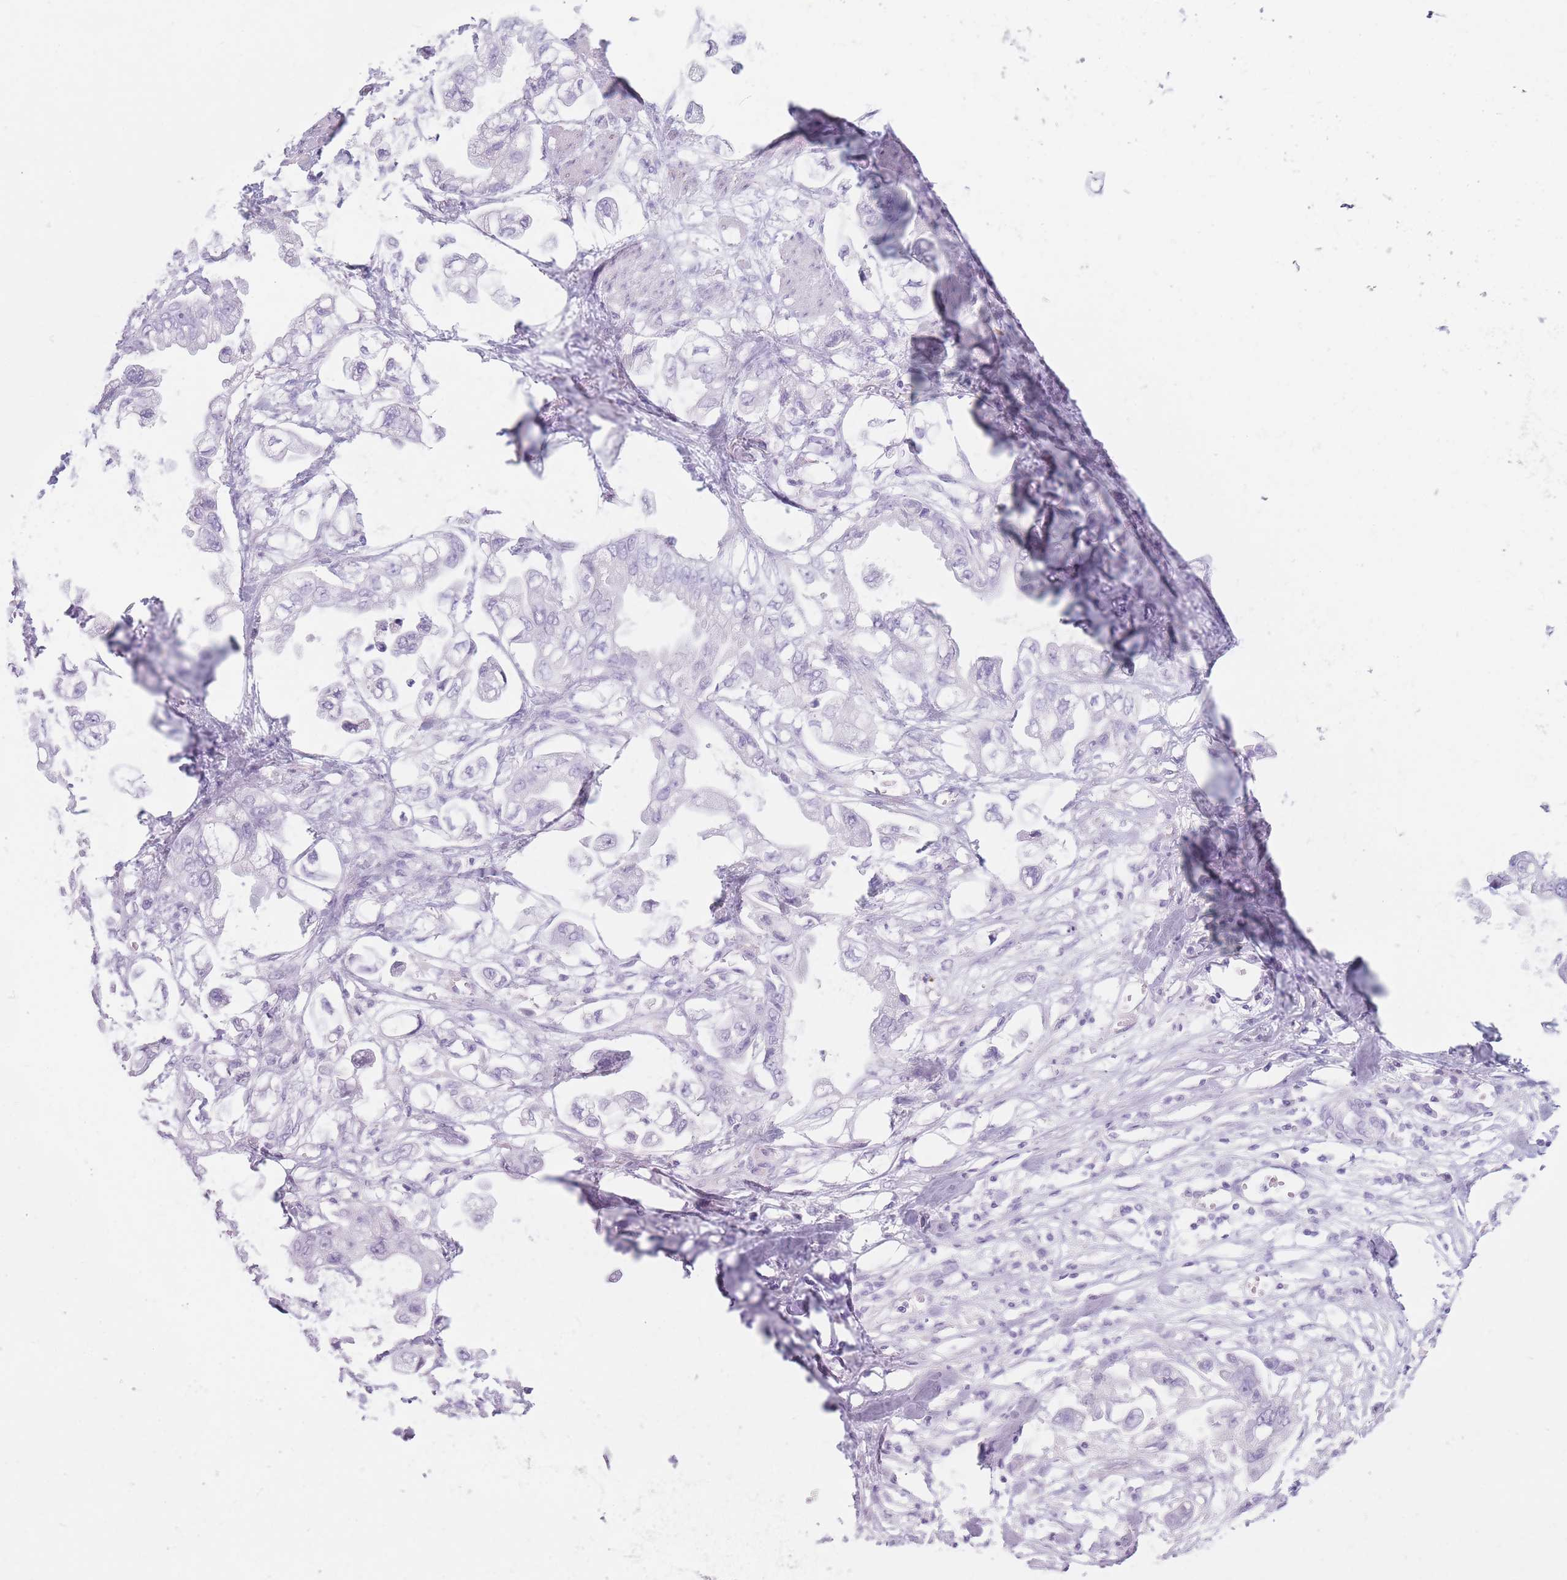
{"staining": {"intensity": "negative", "quantity": "none", "location": "none"}, "tissue": "stomach cancer", "cell_type": "Tumor cells", "image_type": "cancer", "snomed": [{"axis": "morphology", "description": "Adenocarcinoma, NOS"}, {"axis": "topography", "description": "Stomach"}], "caption": "Immunohistochemistry histopathology image of stomach adenocarcinoma stained for a protein (brown), which shows no positivity in tumor cells.", "gene": "GPR12", "patient": {"sex": "male", "age": 62}}